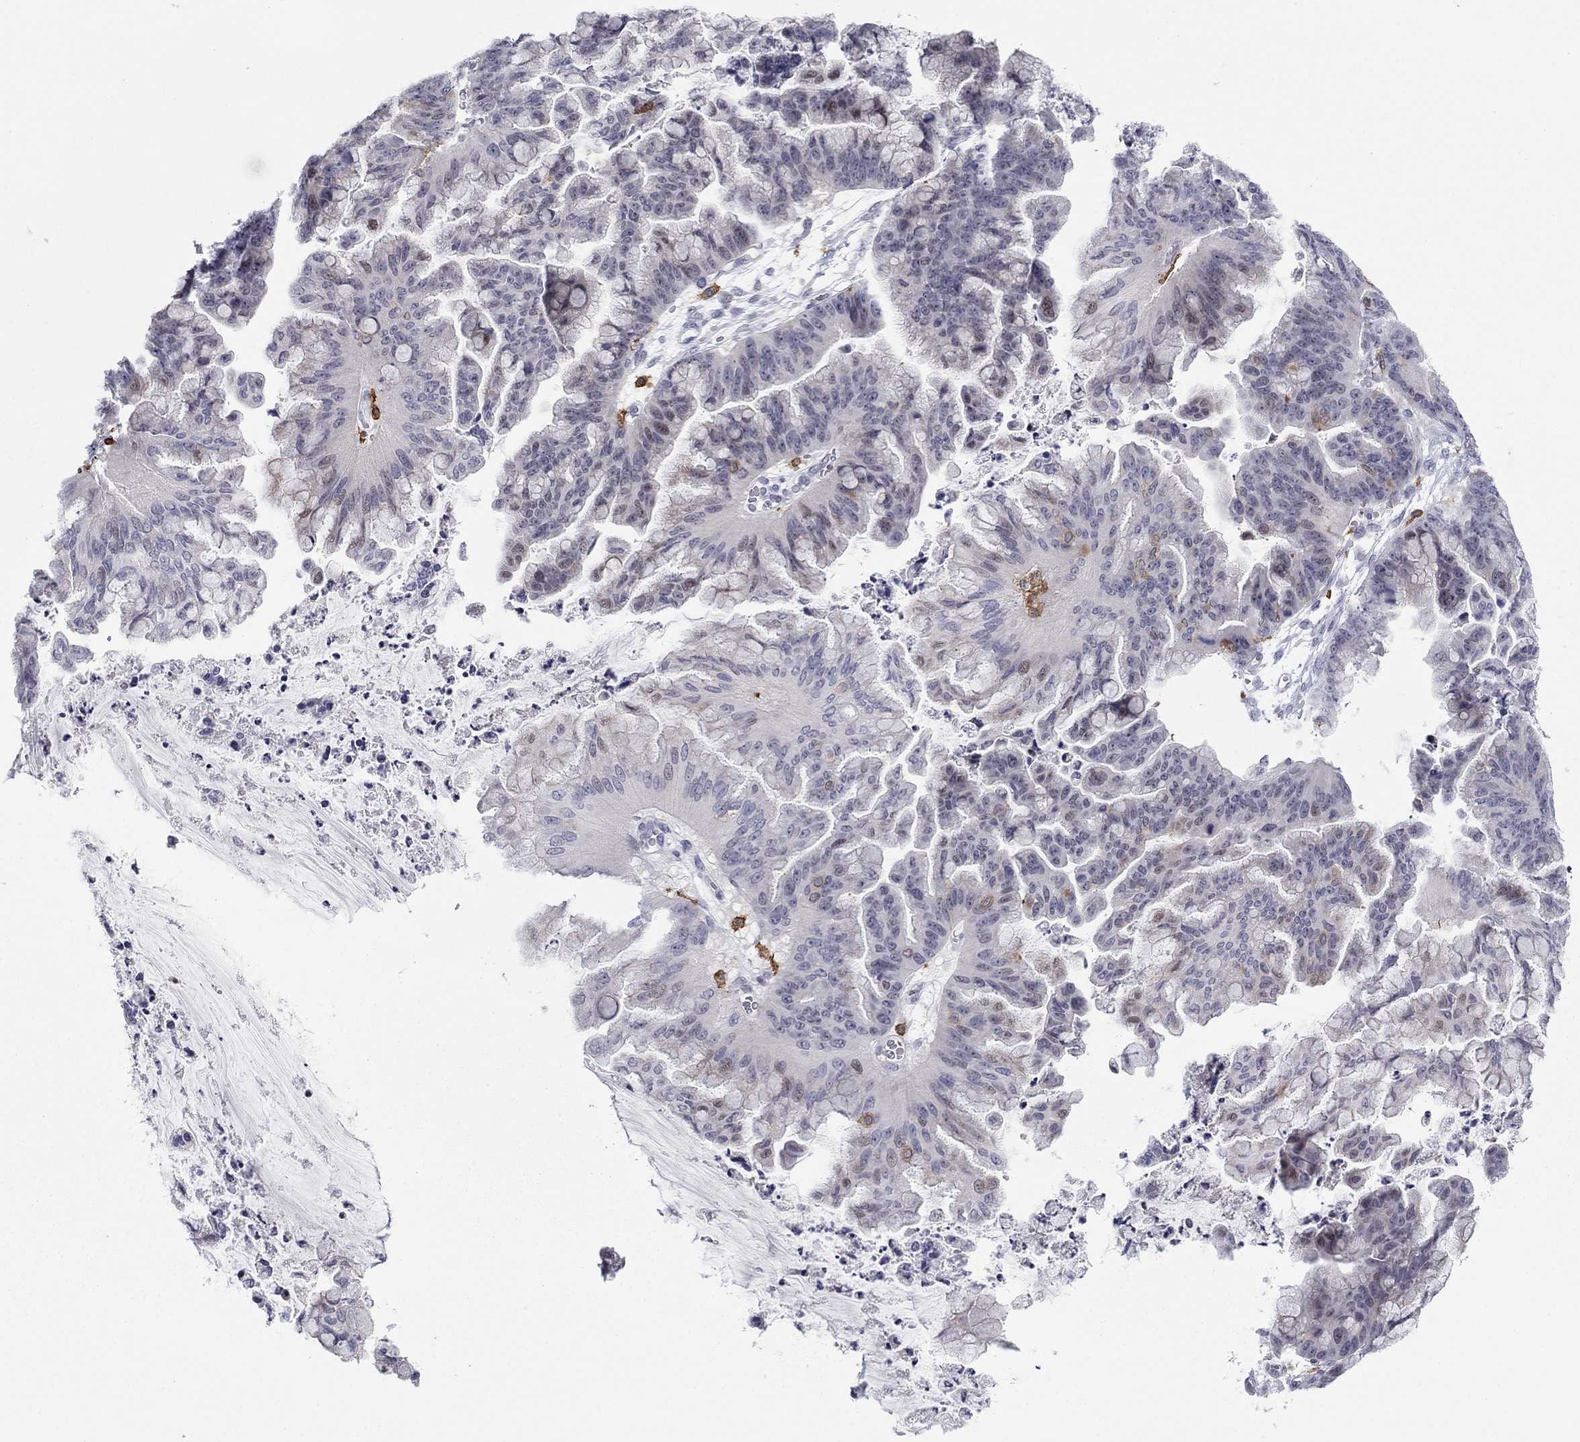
{"staining": {"intensity": "negative", "quantity": "none", "location": "none"}, "tissue": "ovarian cancer", "cell_type": "Tumor cells", "image_type": "cancer", "snomed": [{"axis": "morphology", "description": "Cystadenocarcinoma, mucinous, NOS"}, {"axis": "topography", "description": "Ovary"}], "caption": "A histopathology image of human ovarian cancer is negative for staining in tumor cells.", "gene": "ARHGAP27", "patient": {"sex": "female", "age": 67}}